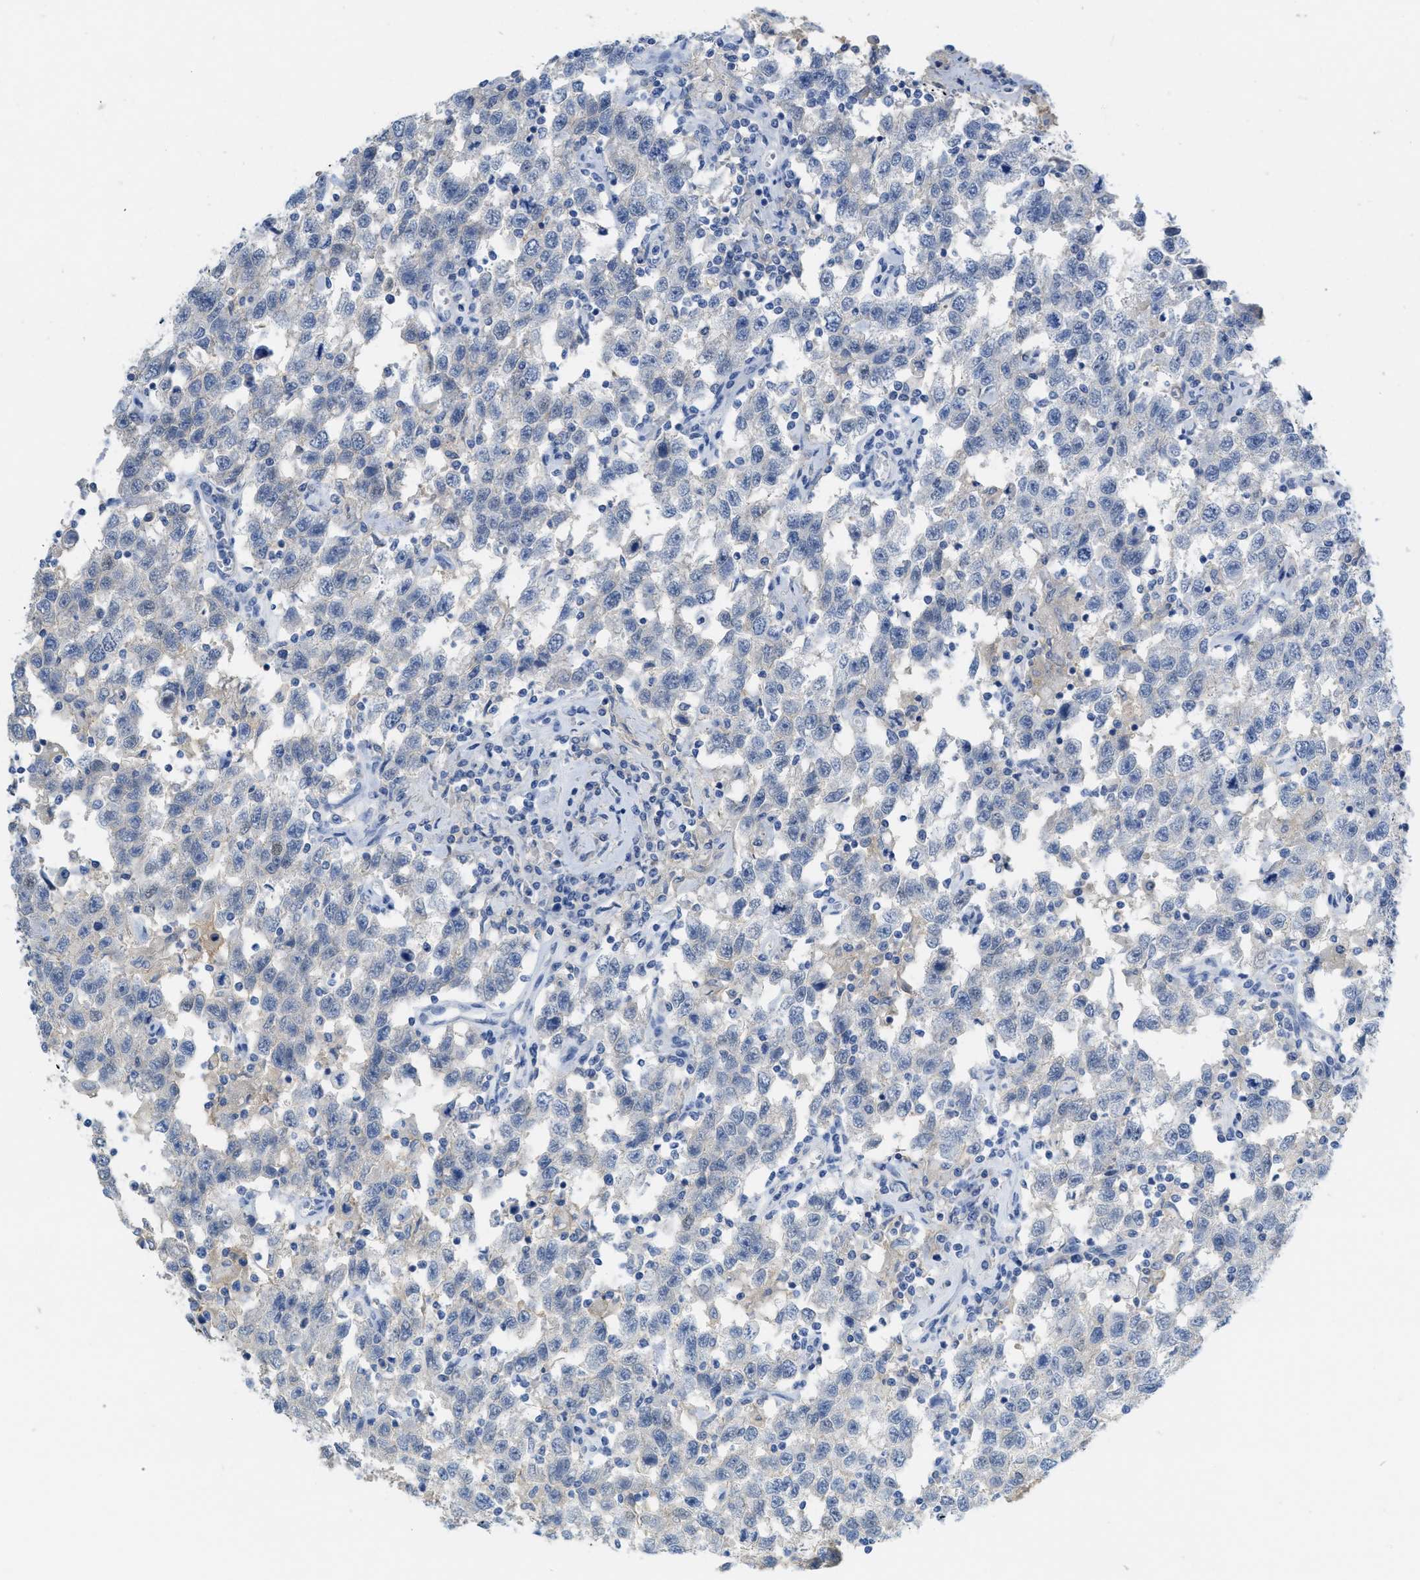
{"staining": {"intensity": "negative", "quantity": "none", "location": "none"}, "tissue": "testis cancer", "cell_type": "Tumor cells", "image_type": "cancer", "snomed": [{"axis": "morphology", "description": "Seminoma, NOS"}, {"axis": "topography", "description": "Testis"}], "caption": "High magnification brightfield microscopy of testis cancer stained with DAB (brown) and counterstained with hematoxylin (blue): tumor cells show no significant staining.", "gene": "CNNM4", "patient": {"sex": "male", "age": 41}}